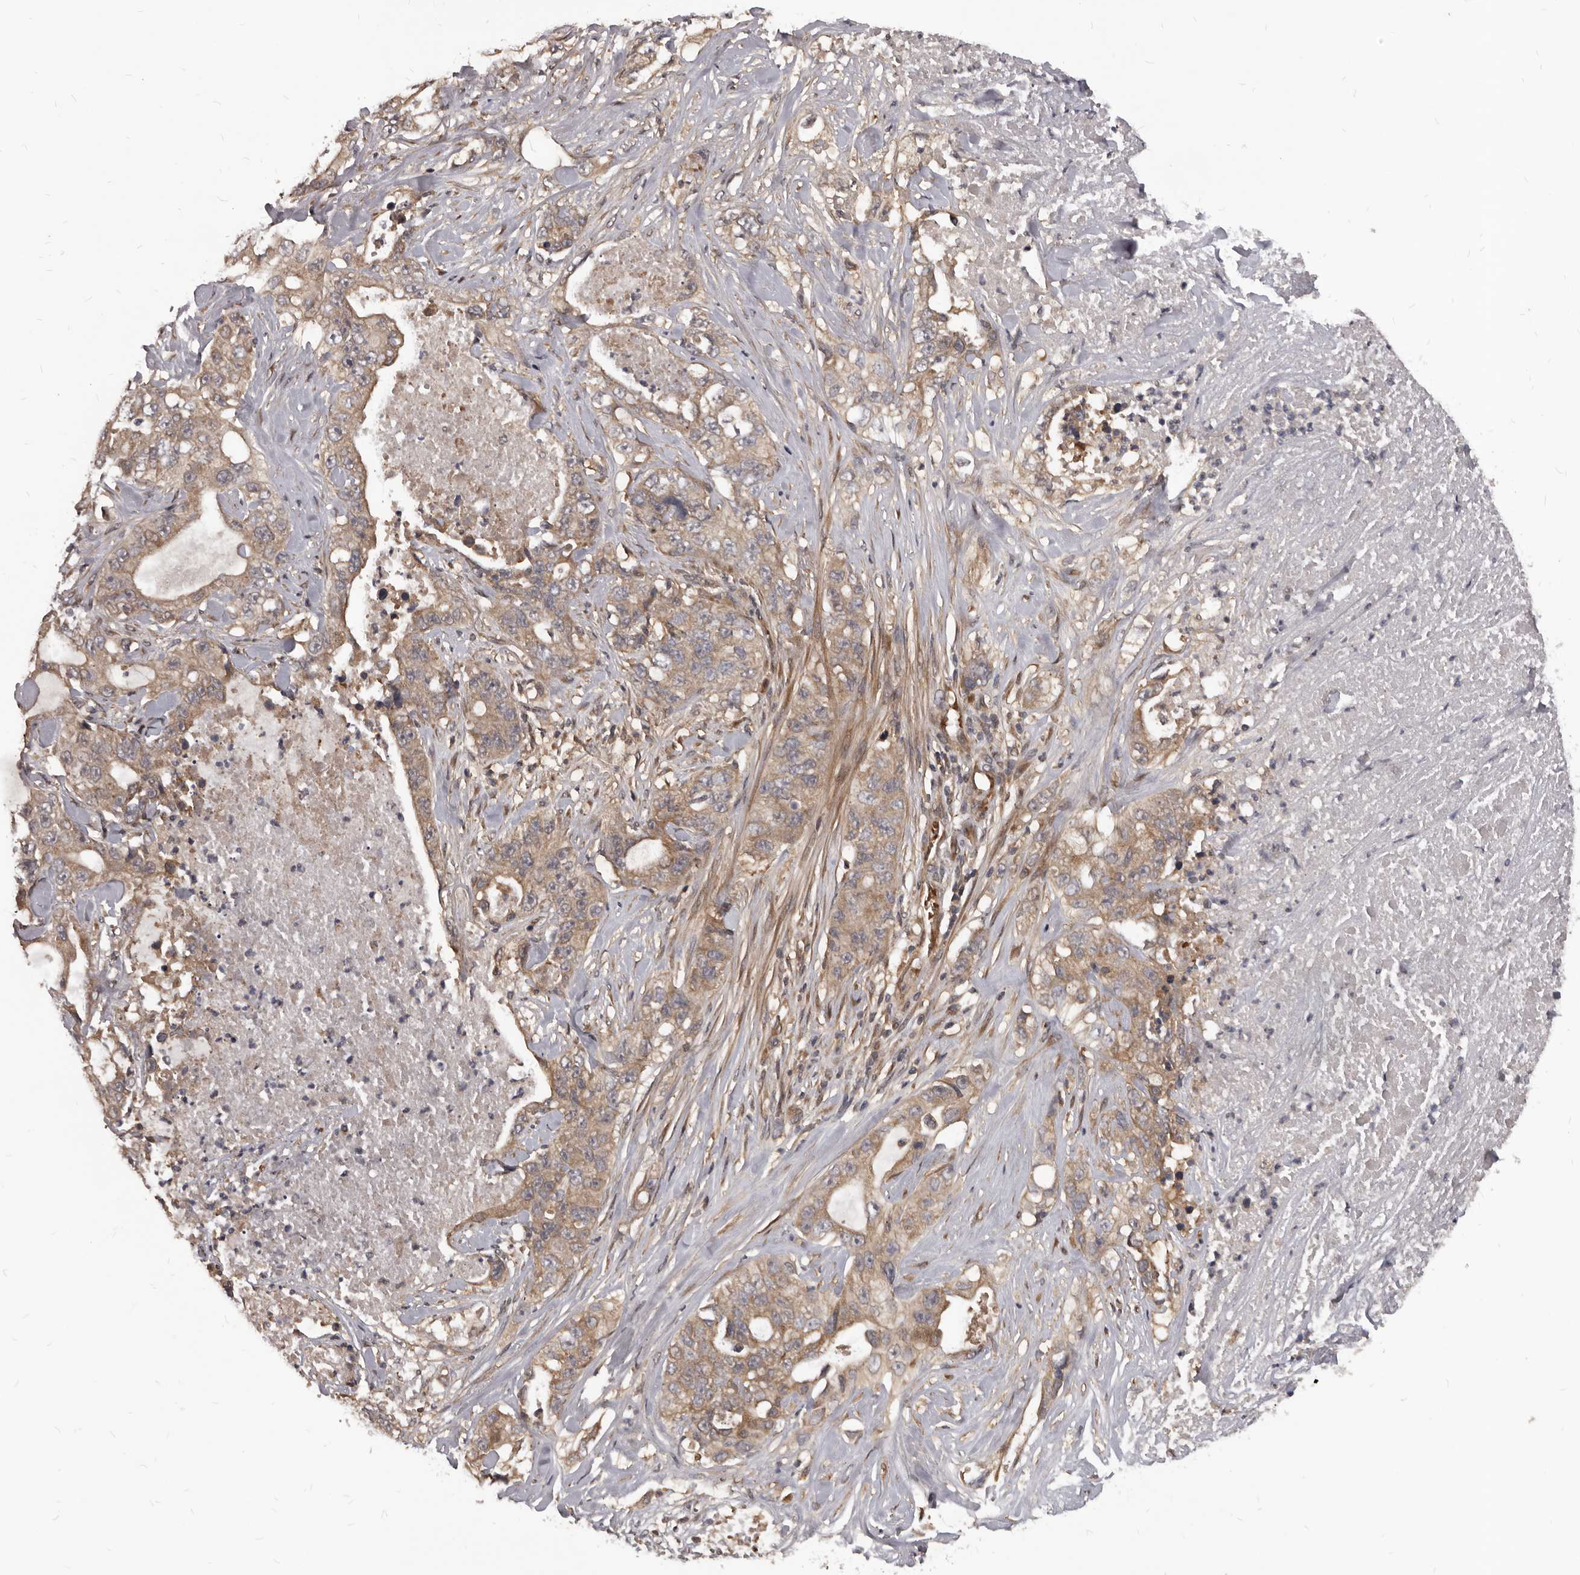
{"staining": {"intensity": "weak", "quantity": ">75%", "location": "cytoplasmic/membranous"}, "tissue": "lung cancer", "cell_type": "Tumor cells", "image_type": "cancer", "snomed": [{"axis": "morphology", "description": "Adenocarcinoma, NOS"}, {"axis": "topography", "description": "Lung"}], "caption": "Lung cancer (adenocarcinoma) stained for a protein reveals weak cytoplasmic/membranous positivity in tumor cells.", "gene": "GABPB2", "patient": {"sex": "female", "age": 51}}